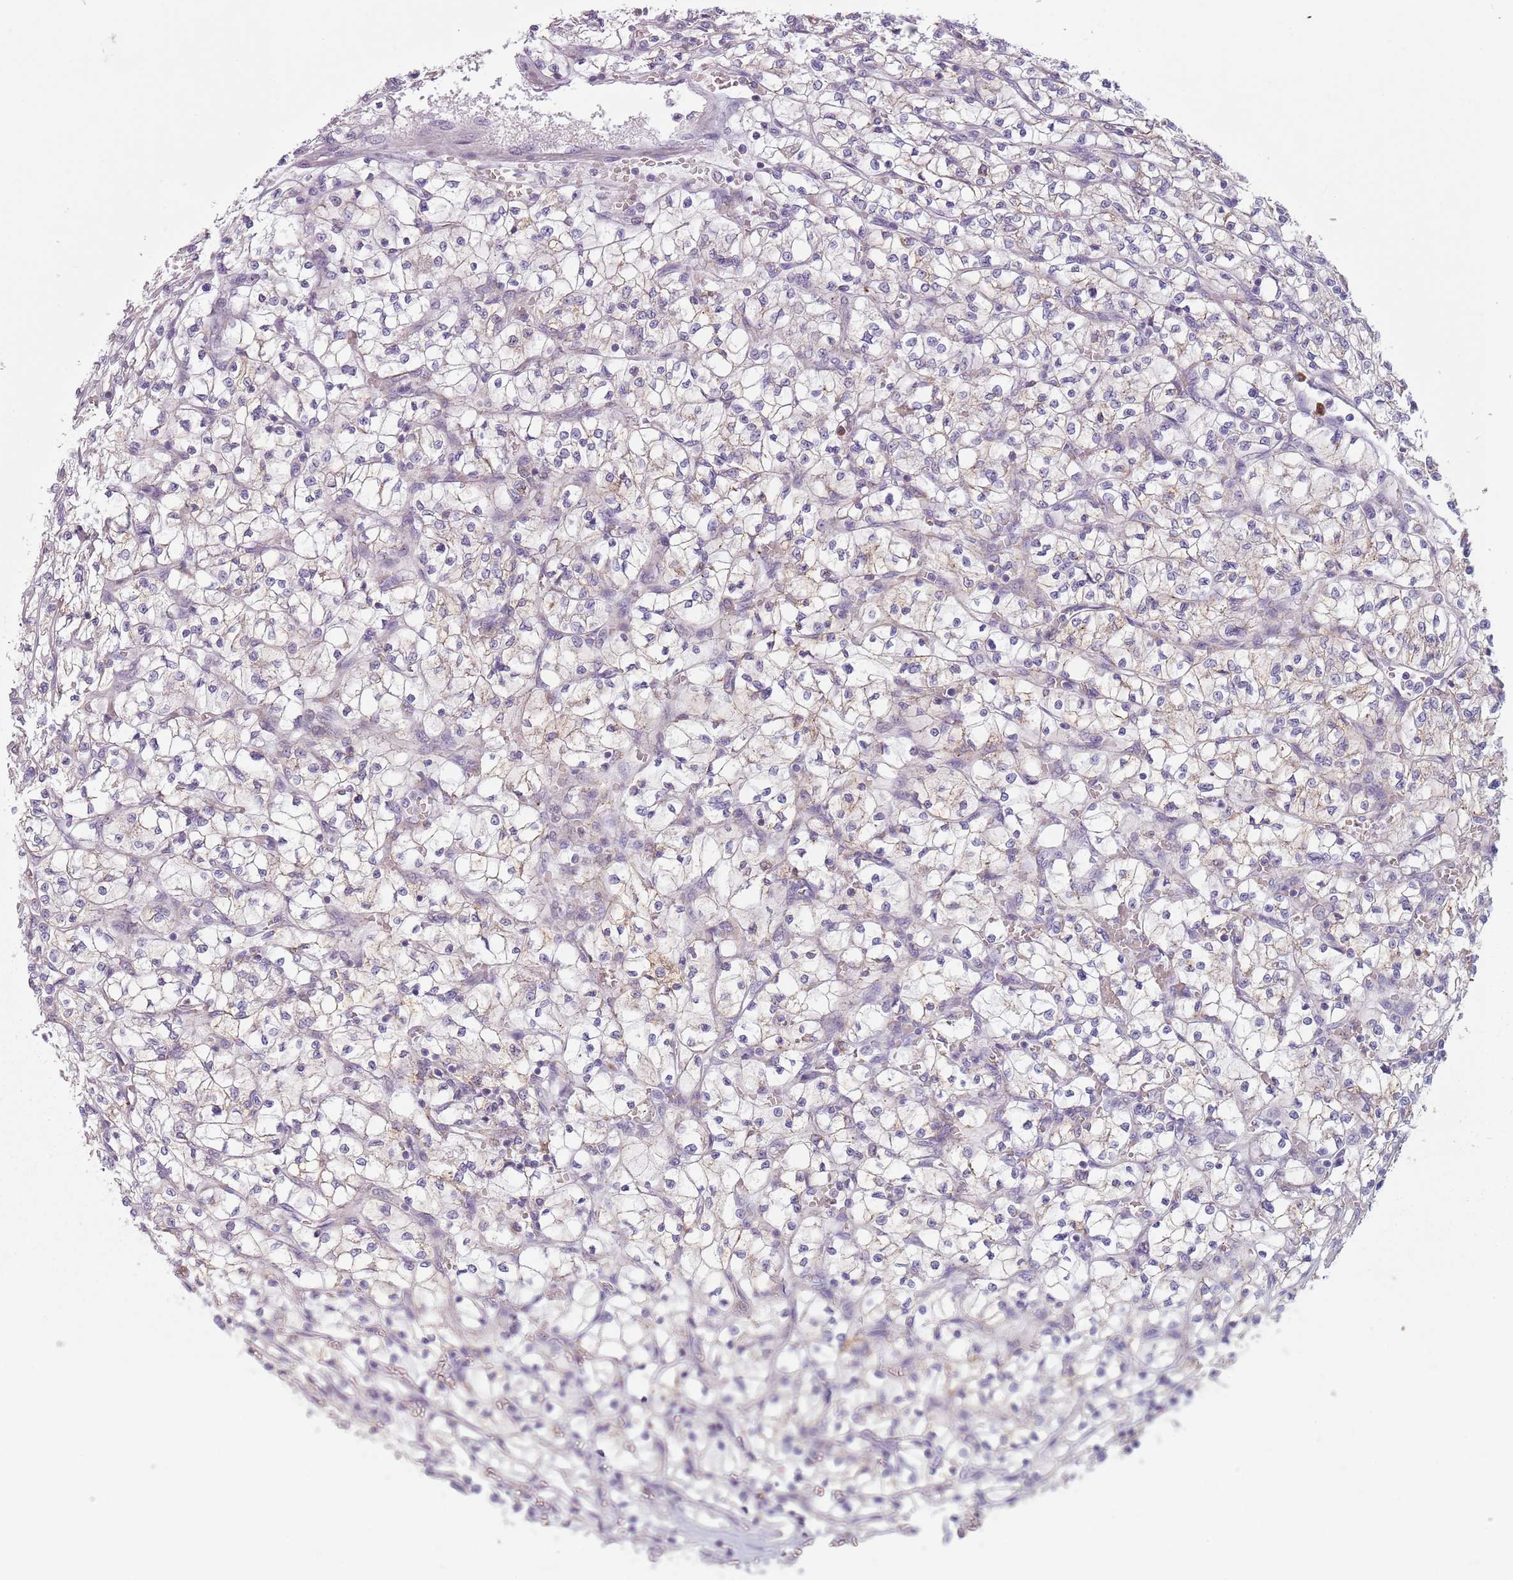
{"staining": {"intensity": "weak", "quantity": "<25%", "location": "cytoplasmic/membranous"}, "tissue": "renal cancer", "cell_type": "Tumor cells", "image_type": "cancer", "snomed": [{"axis": "morphology", "description": "Adenocarcinoma, NOS"}, {"axis": "topography", "description": "Kidney"}], "caption": "DAB (3,3'-diaminobenzidine) immunohistochemical staining of human renal cancer (adenocarcinoma) displays no significant expression in tumor cells.", "gene": "MEGF8", "patient": {"sex": "female", "age": 64}}